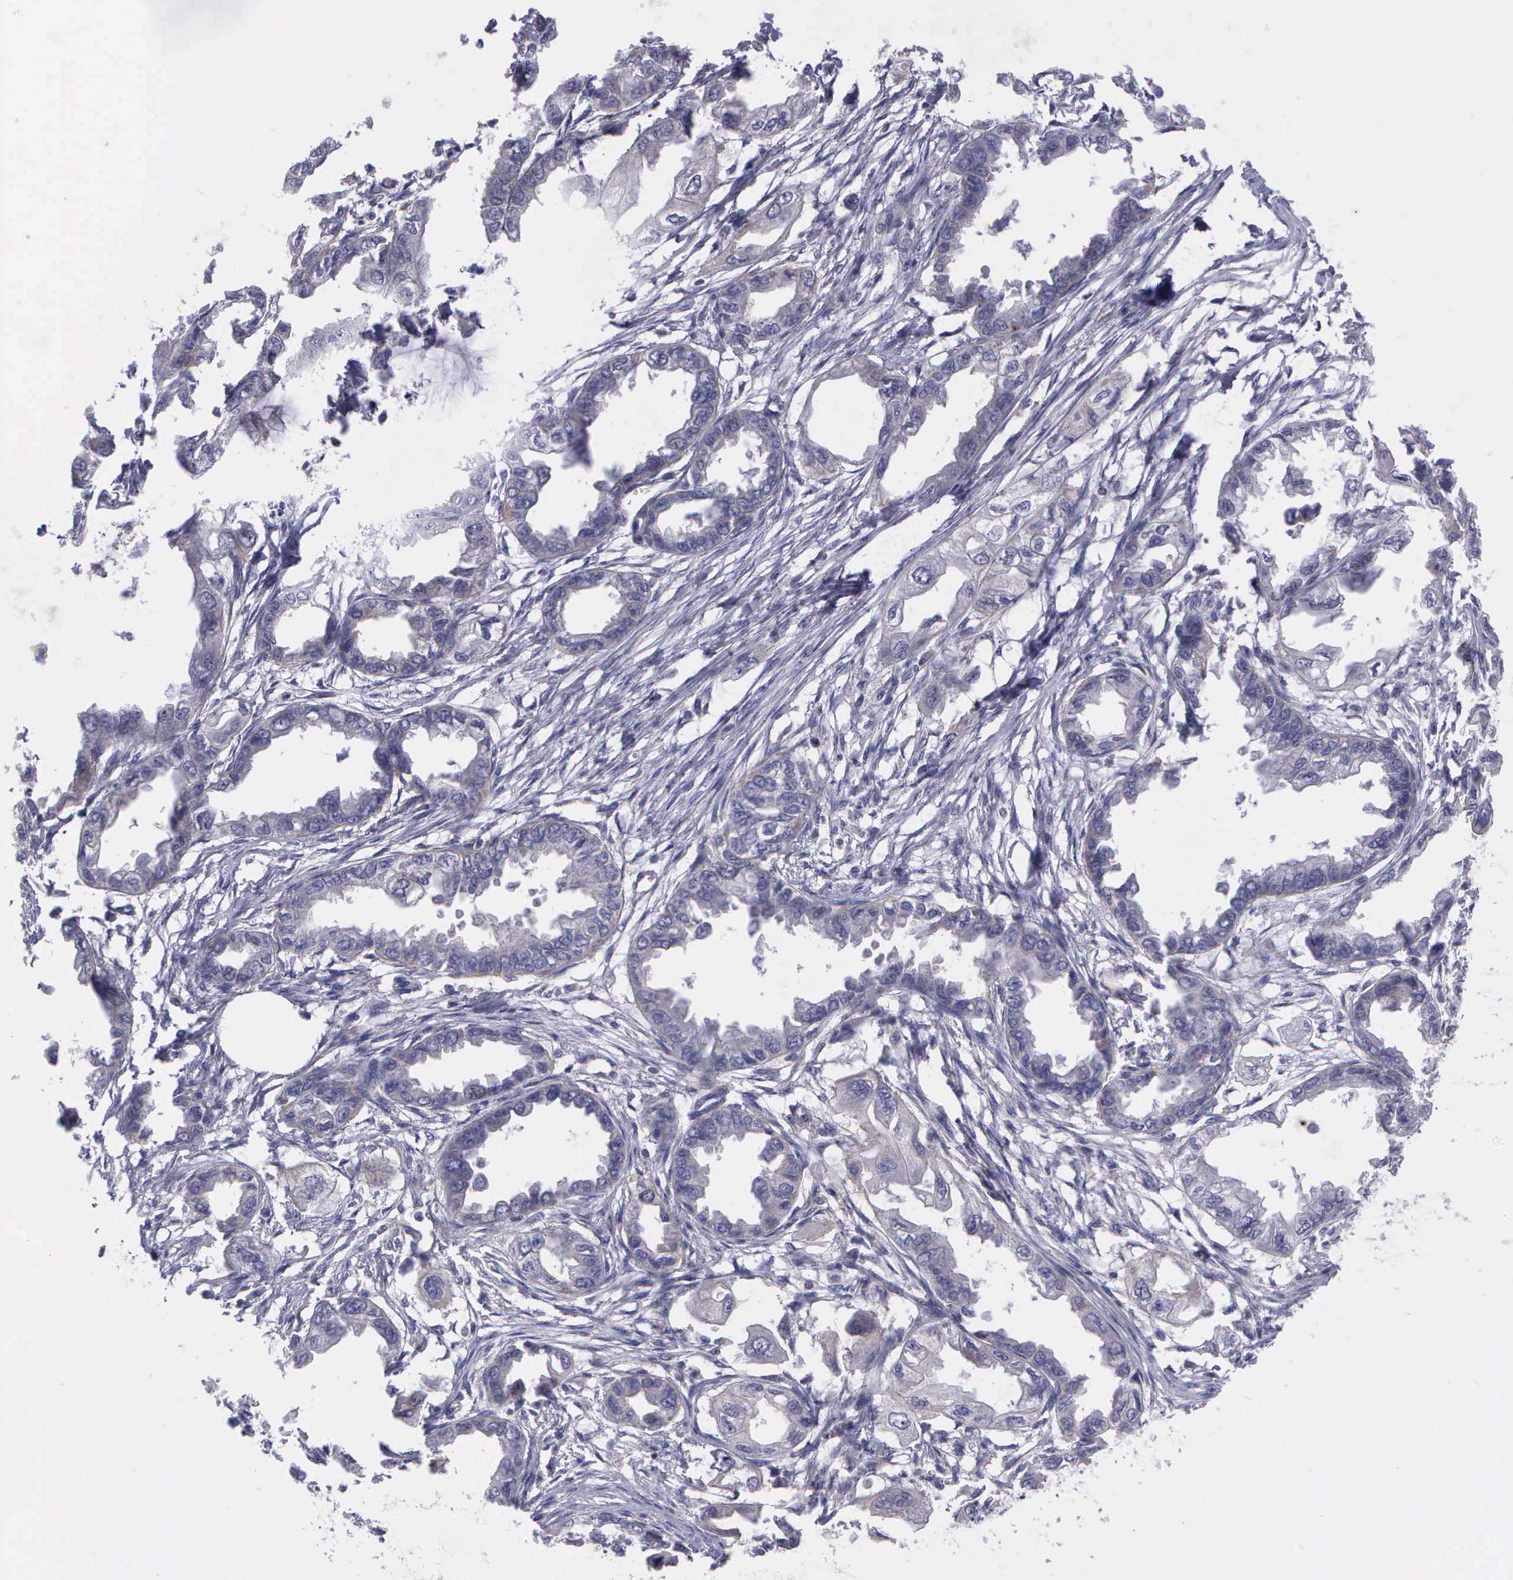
{"staining": {"intensity": "negative", "quantity": "none", "location": "none"}, "tissue": "endometrial cancer", "cell_type": "Tumor cells", "image_type": "cancer", "snomed": [{"axis": "morphology", "description": "Adenocarcinoma, NOS"}, {"axis": "topography", "description": "Endometrium"}], "caption": "This is a micrograph of immunohistochemistry (IHC) staining of endometrial adenocarcinoma, which shows no staining in tumor cells.", "gene": "MICAL3", "patient": {"sex": "female", "age": 67}}